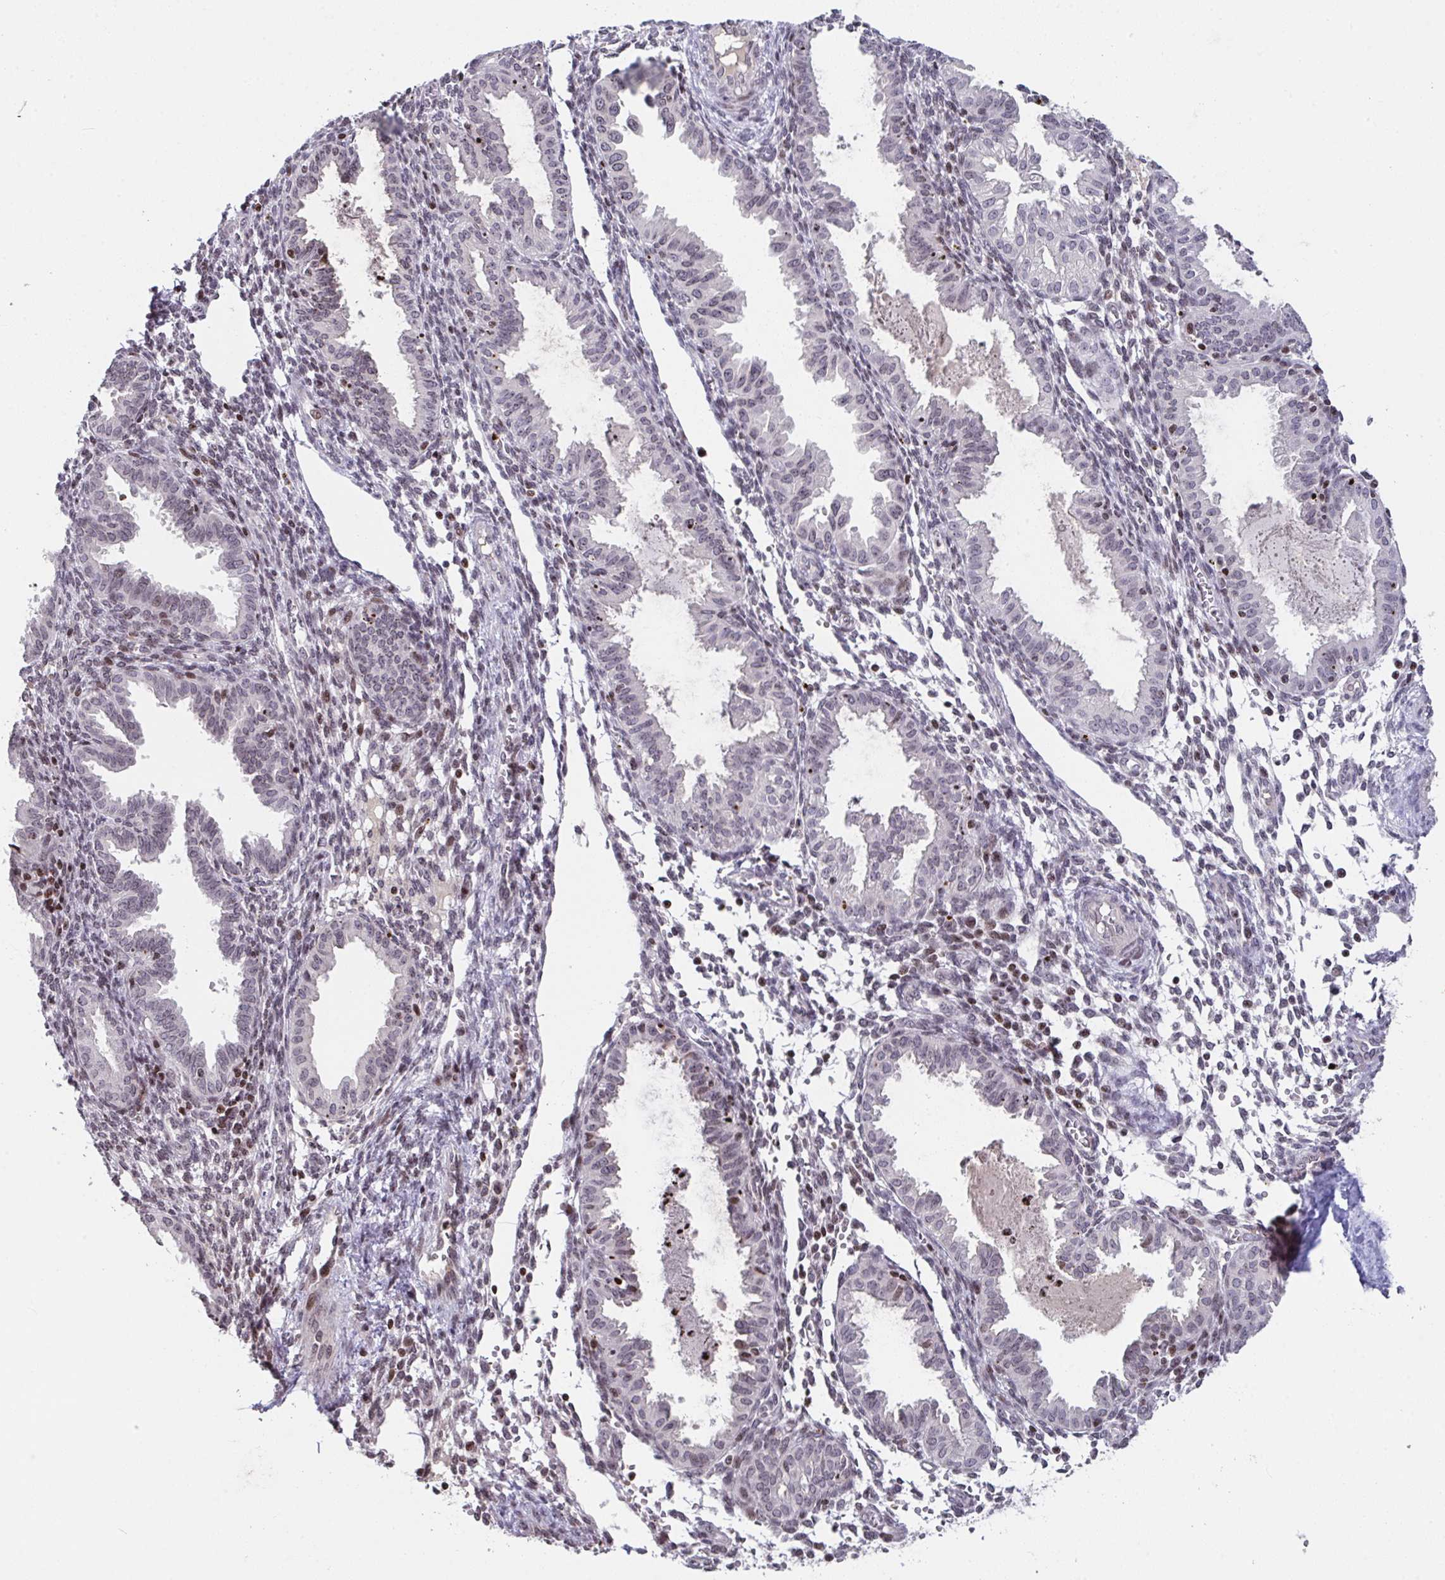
{"staining": {"intensity": "moderate", "quantity": "<25%", "location": "cytoplasmic/membranous"}, "tissue": "endometrium", "cell_type": "Cells in endometrial stroma", "image_type": "normal", "snomed": [{"axis": "morphology", "description": "Normal tissue, NOS"}, {"axis": "topography", "description": "Endometrium"}], "caption": "DAB (3,3'-diaminobenzidine) immunohistochemical staining of normal human endometrium exhibits moderate cytoplasmic/membranous protein staining in approximately <25% of cells in endometrial stroma. (Brightfield microscopy of DAB IHC at high magnification).", "gene": "PCDHB8", "patient": {"sex": "female", "age": 33}}